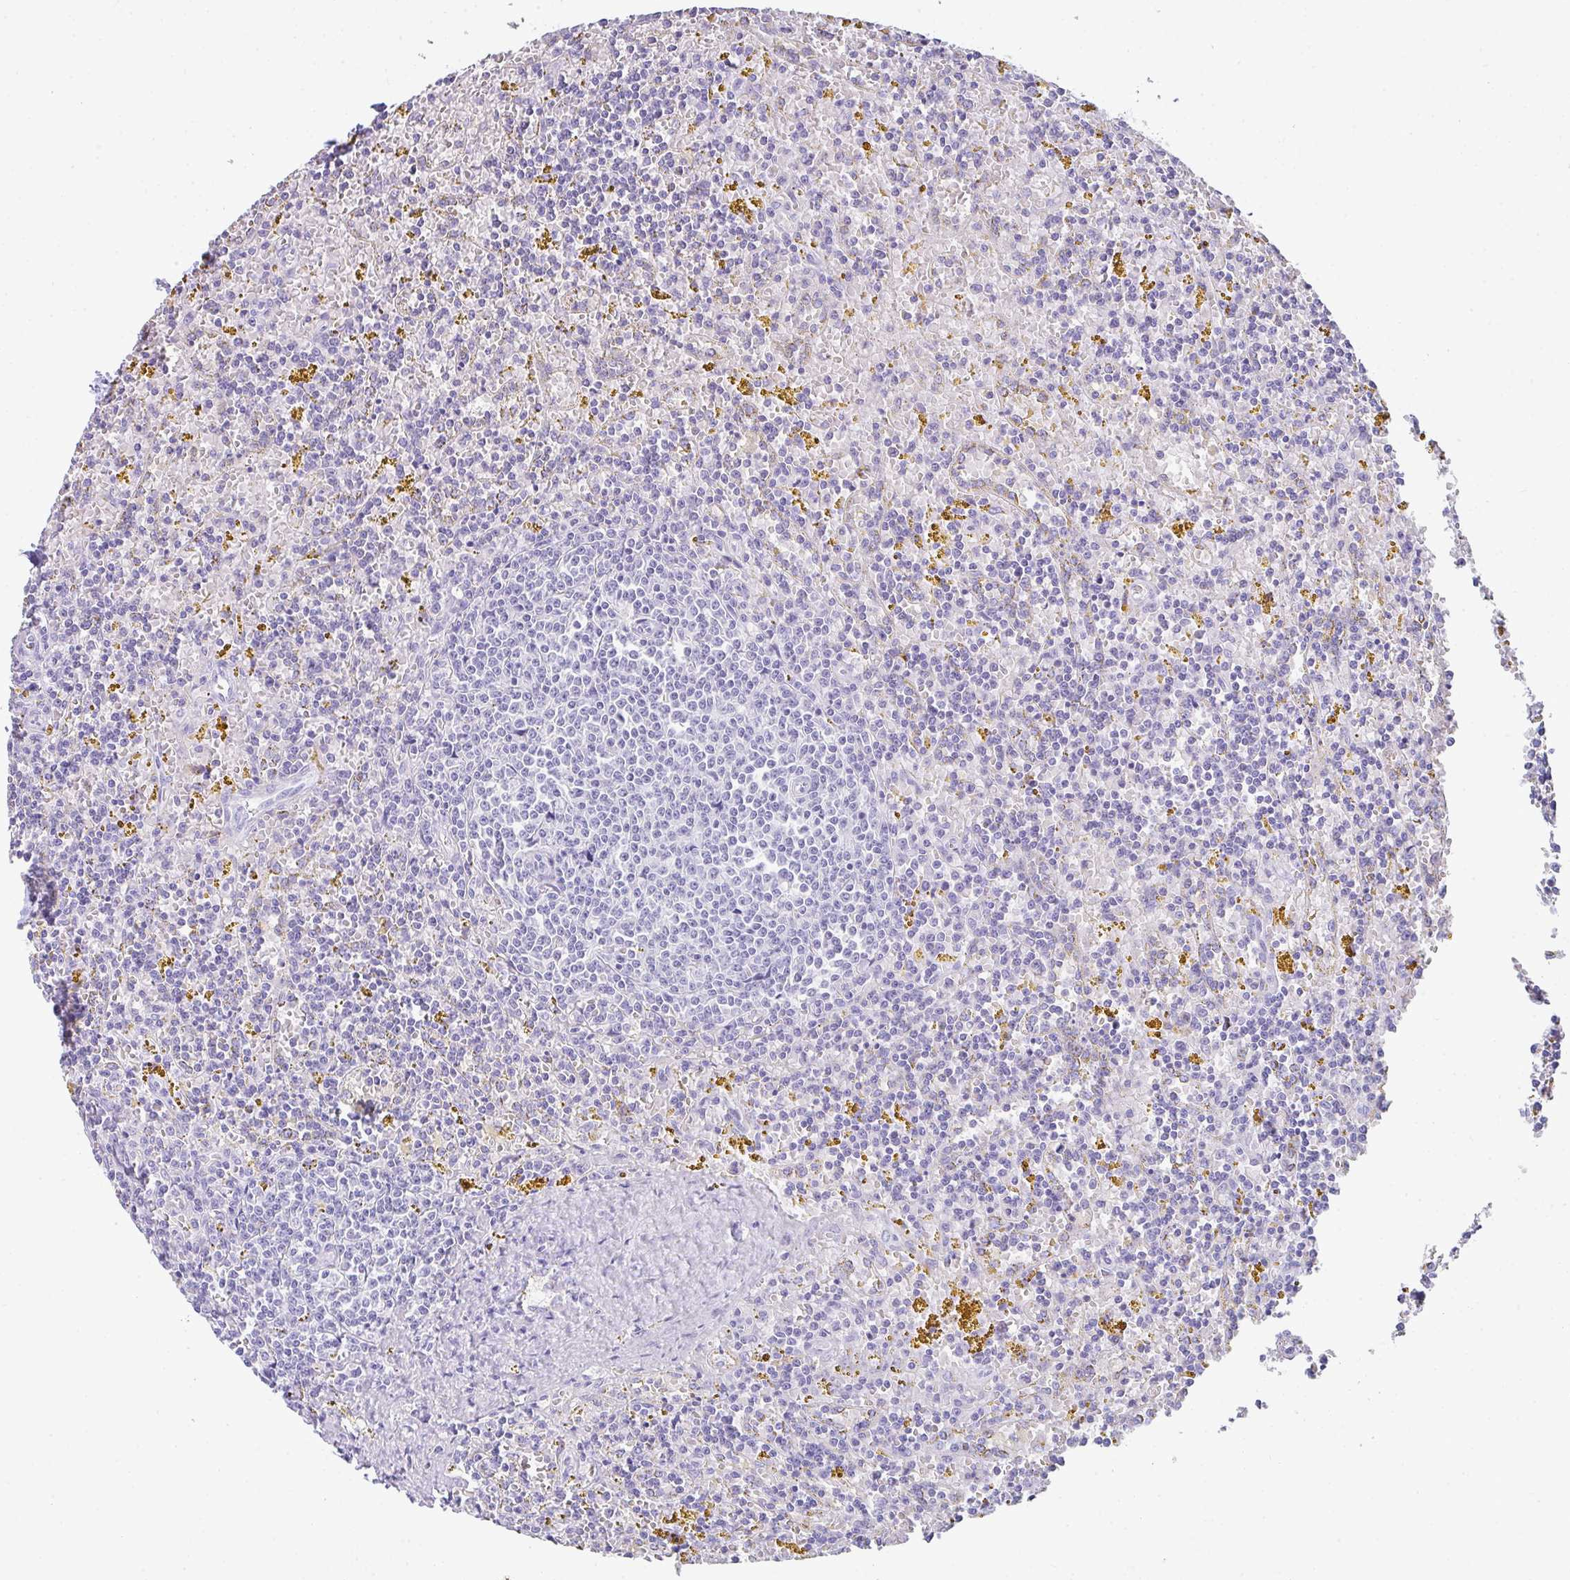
{"staining": {"intensity": "negative", "quantity": "none", "location": "none"}, "tissue": "lymphoma", "cell_type": "Tumor cells", "image_type": "cancer", "snomed": [{"axis": "morphology", "description": "Malignant lymphoma, non-Hodgkin's type, Low grade"}, {"axis": "topography", "description": "Spleen"}, {"axis": "topography", "description": "Lymph node"}], "caption": "IHC image of lymphoma stained for a protein (brown), which displays no expression in tumor cells.", "gene": "RLF", "patient": {"sex": "female", "age": 66}}